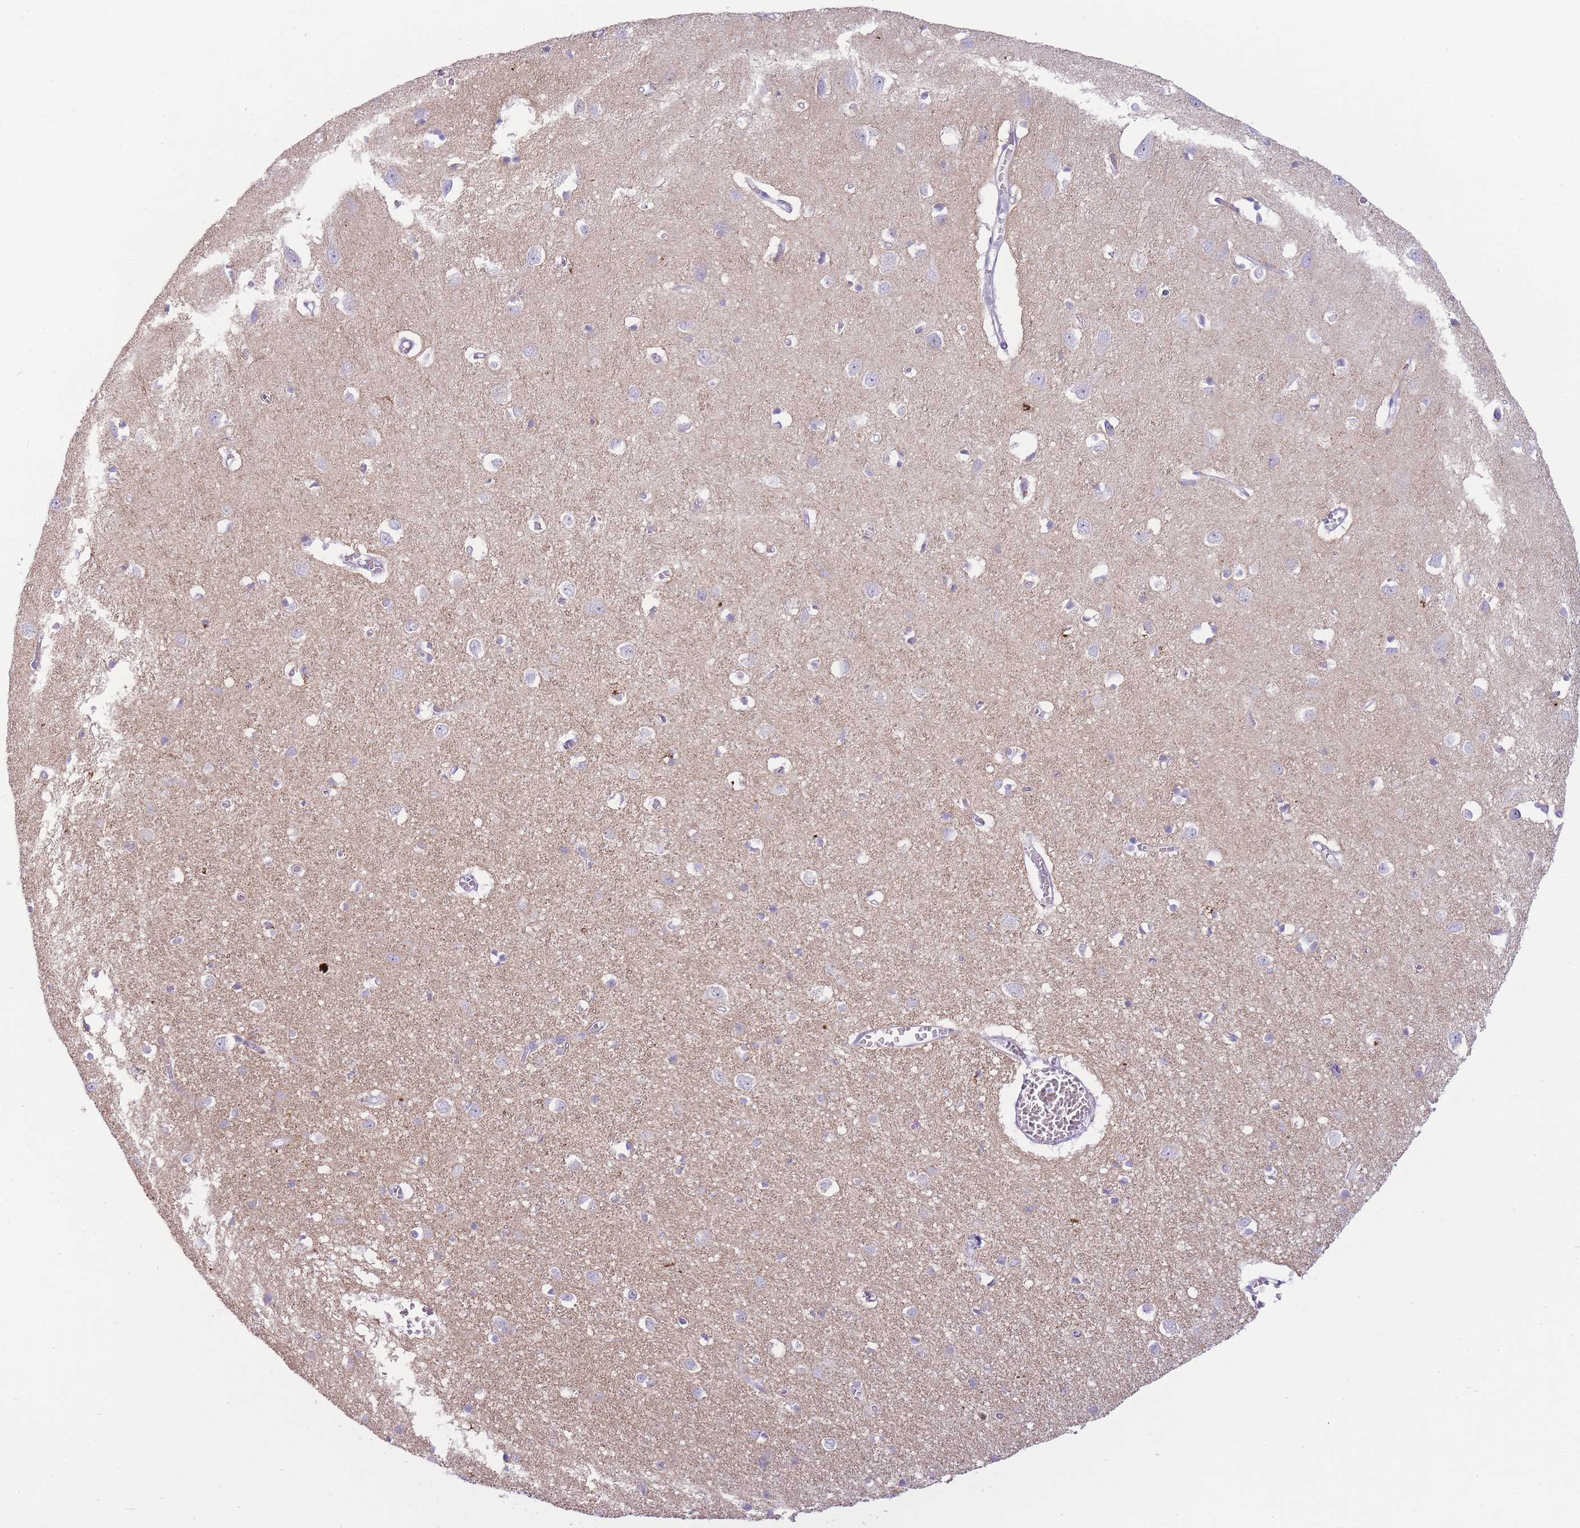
{"staining": {"intensity": "negative", "quantity": "none", "location": "none"}, "tissue": "cerebral cortex", "cell_type": "Endothelial cells", "image_type": "normal", "snomed": [{"axis": "morphology", "description": "Normal tissue, NOS"}, {"axis": "topography", "description": "Cerebral cortex"}], "caption": "IHC of normal cerebral cortex displays no positivity in endothelial cells.", "gene": "UTP14A", "patient": {"sex": "female", "age": 64}}